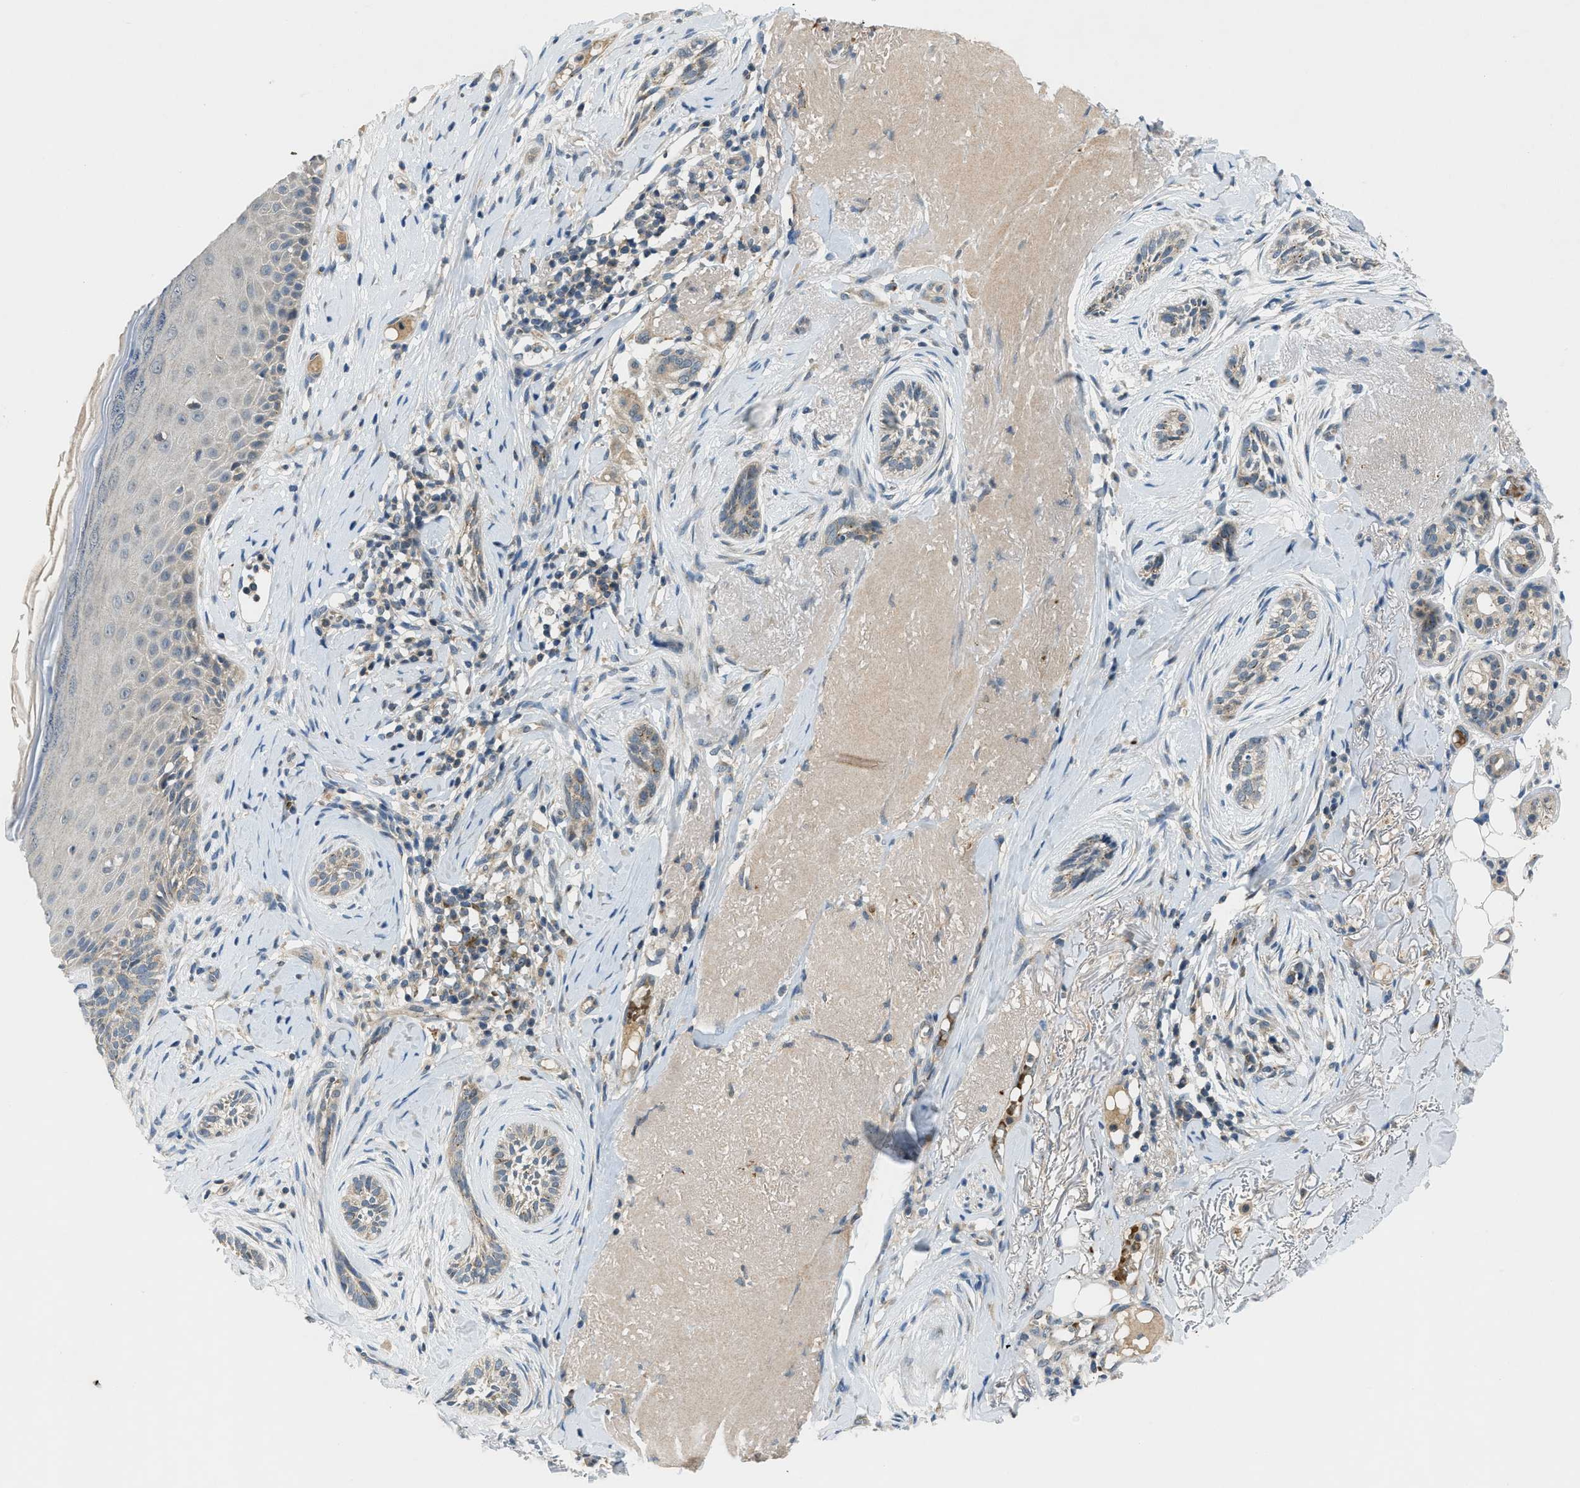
{"staining": {"intensity": "weak", "quantity": ">75%", "location": "cytoplasmic/membranous"}, "tissue": "skin cancer", "cell_type": "Tumor cells", "image_type": "cancer", "snomed": [{"axis": "morphology", "description": "Basal cell carcinoma"}, {"axis": "topography", "description": "Skin"}], "caption": "Protein expression analysis of basal cell carcinoma (skin) shows weak cytoplasmic/membranous expression in about >75% of tumor cells.", "gene": "PDE7A", "patient": {"sex": "female", "age": 88}}